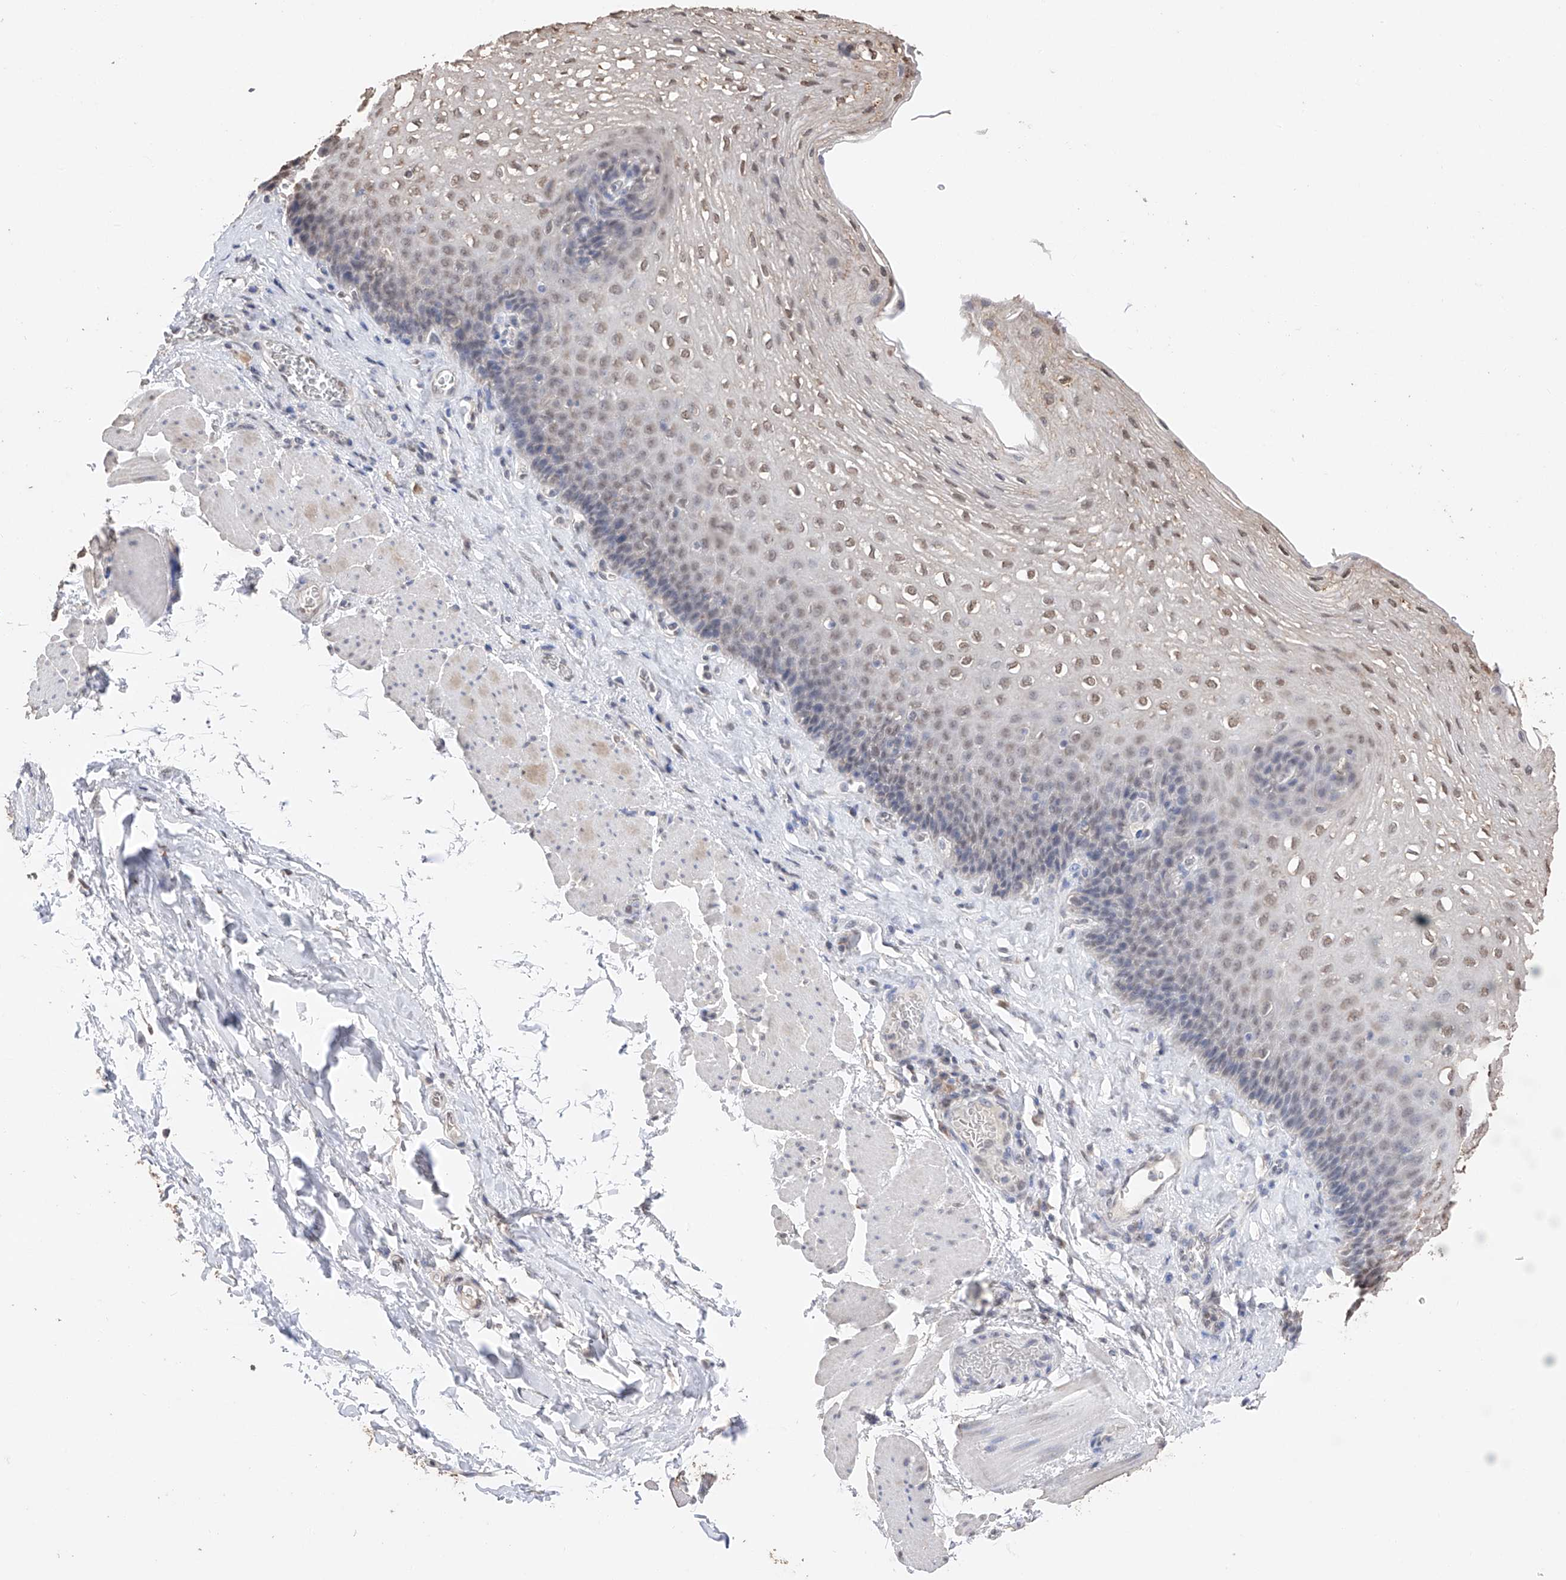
{"staining": {"intensity": "weak", "quantity": "25%-75%", "location": "nuclear"}, "tissue": "esophagus", "cell_type": "Squamous epithelial cells", "image_type": "normal", "snomed": [{"axis": "morphology", "description": "Normal tissue, NOS"}, {"axis": "topography", "description": "Esophagus"}], "caption": "Protein expression analysis of unremarkable esophagus exhibits weak nuclear expression in about 25%-75% of squamous epithelial cells.", "gene": "DMAP1", "patient": {"sex": "female", "age": 66}}